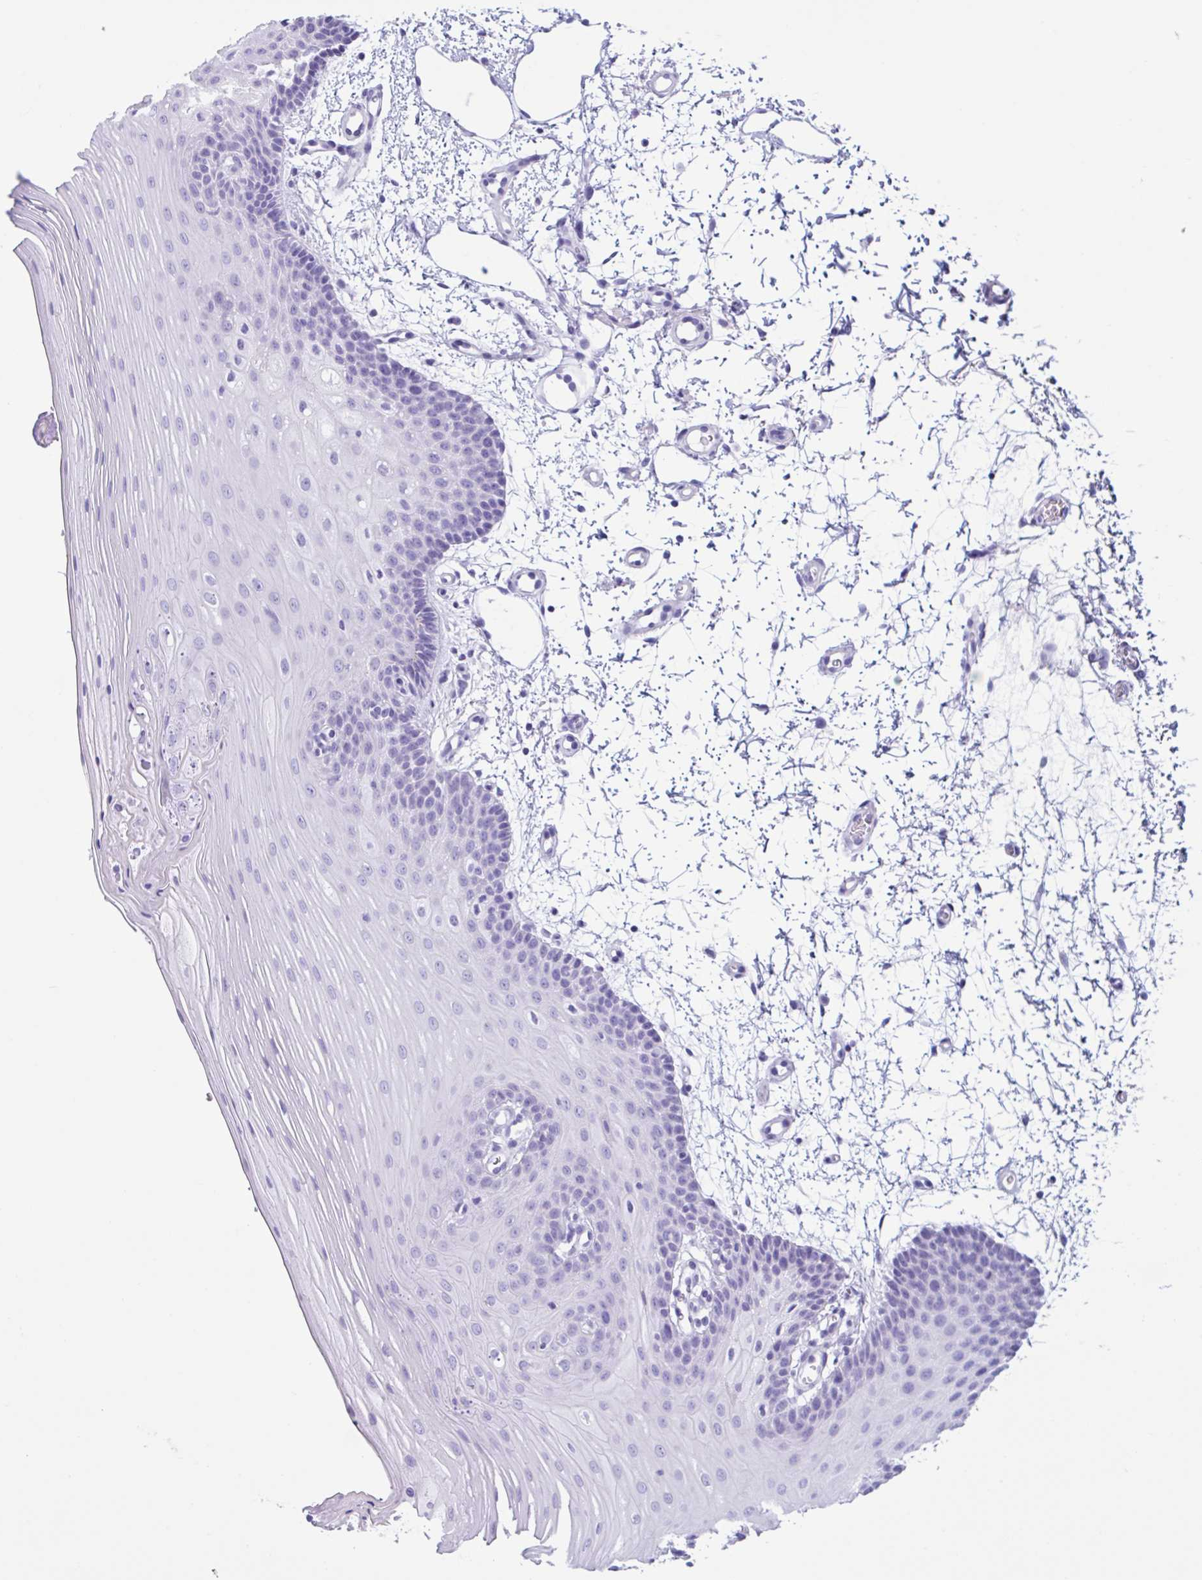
{"staining": {"intensity": "negative", "quantity": "none", "location": "none"}, "tissue": "oral mucosa", "cell_type": "Squamous epithelial cells", "image_type": "normal", "snomed": [{"axis": "morphology", "description": "Normal tissue, NOS"}, {"axis": "topography", "description": "Oral tissue"}], "caption": "Immunohistochemistry (IHC) image of normal oral mucosa: oral mucosa stained with DAB (3,3'-diaminobenzidine) shows no significant protein staining in squamous epithelial cells.", "gene": "MRGPRG", "patient": {"sex": "female", "age": 81}}